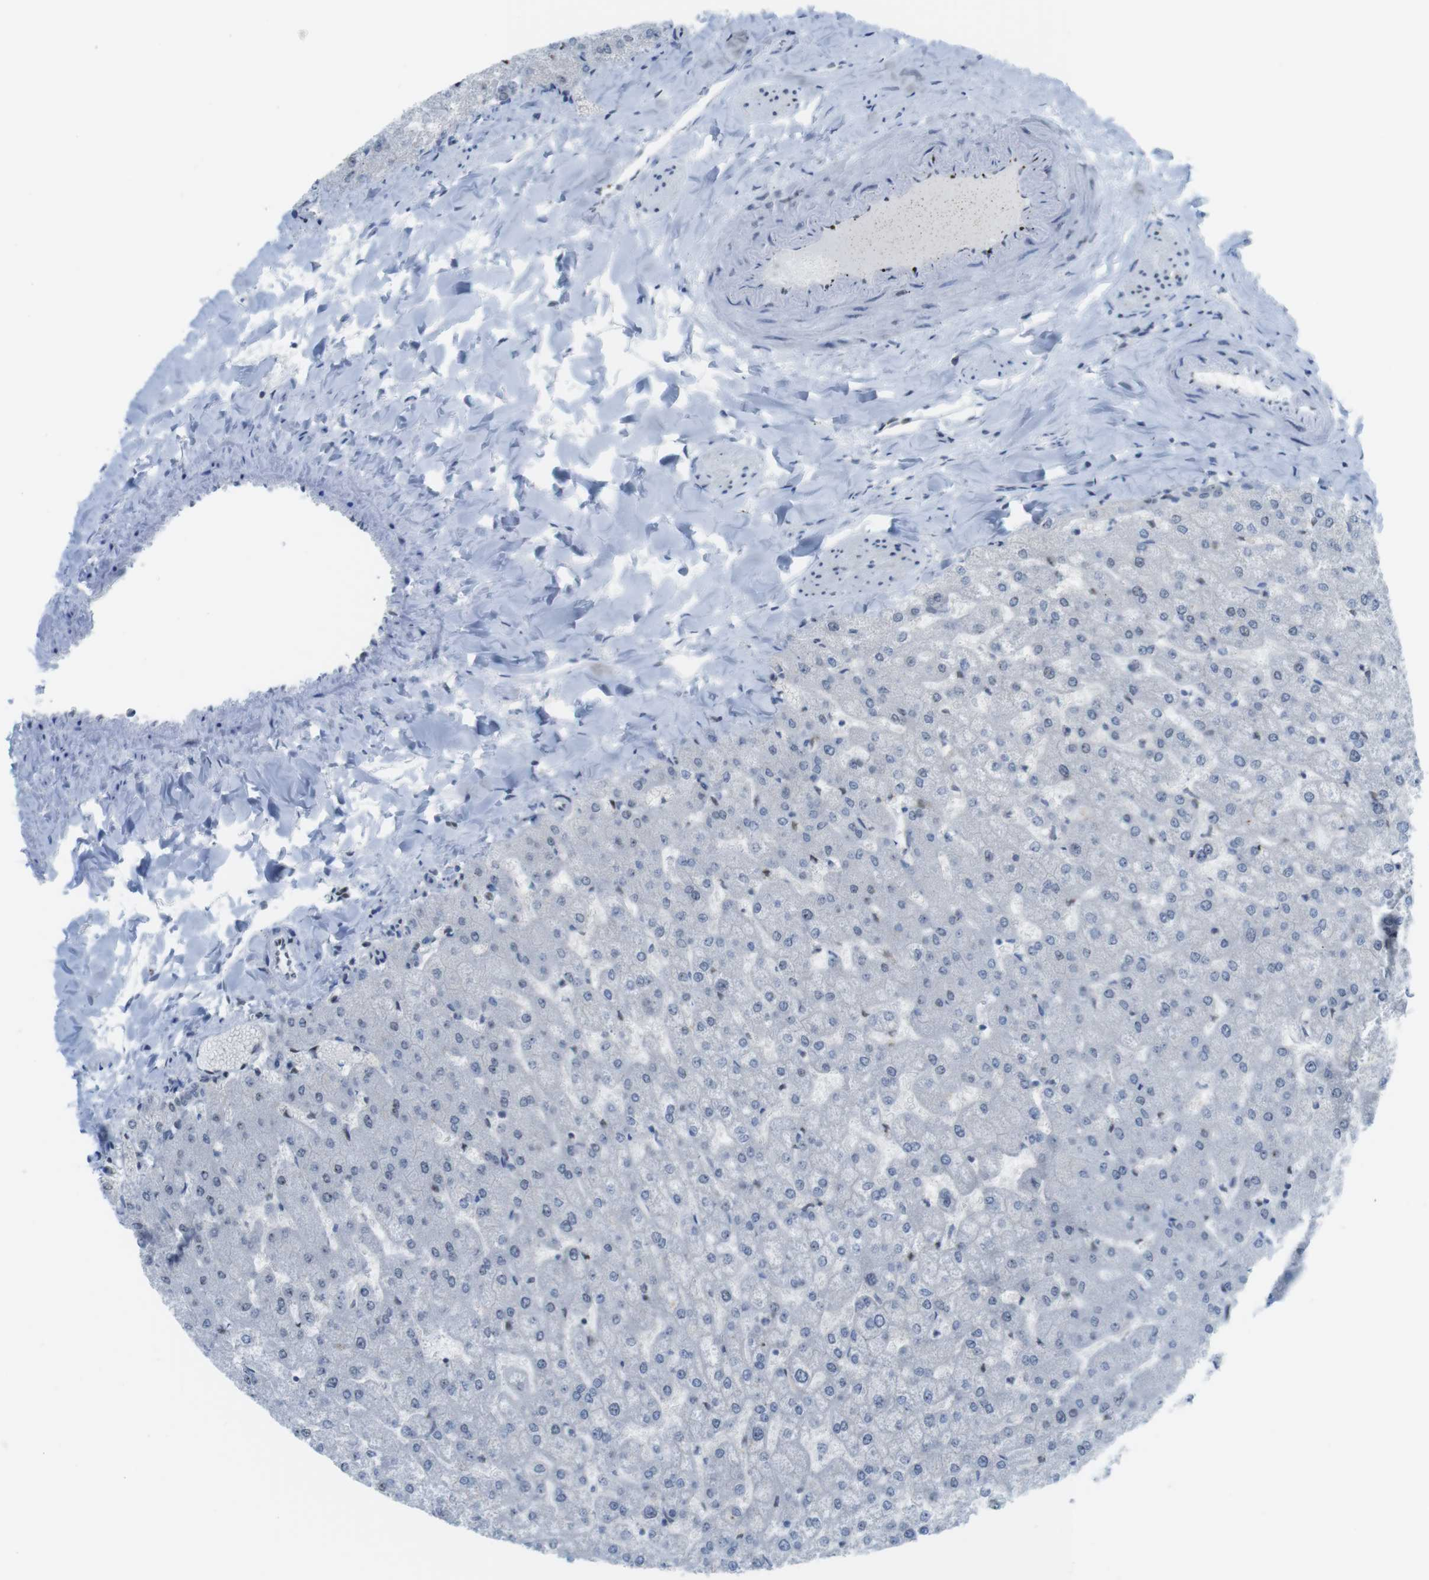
{"staining": {"intensity": "weak", "quantity": "25%-75%", "location": "nuclear"}, "tissue": "liver", "cell_type": "Cholangiocytes", "image_type": "normal", "snomed": [{"axis": "morphology", "description": "Normal tissue, NOS"}, {"axis": "topography", "description": "Liver"}], "caption": "Immunohistochemical staining of unremarkable liver demonstrates weak nuclear protein staining in about 25%-75% of cholangiocytes. Nuclei are stained in blue.", "gene": "UBB", "patient": {"sex": "female", "age": 32}}